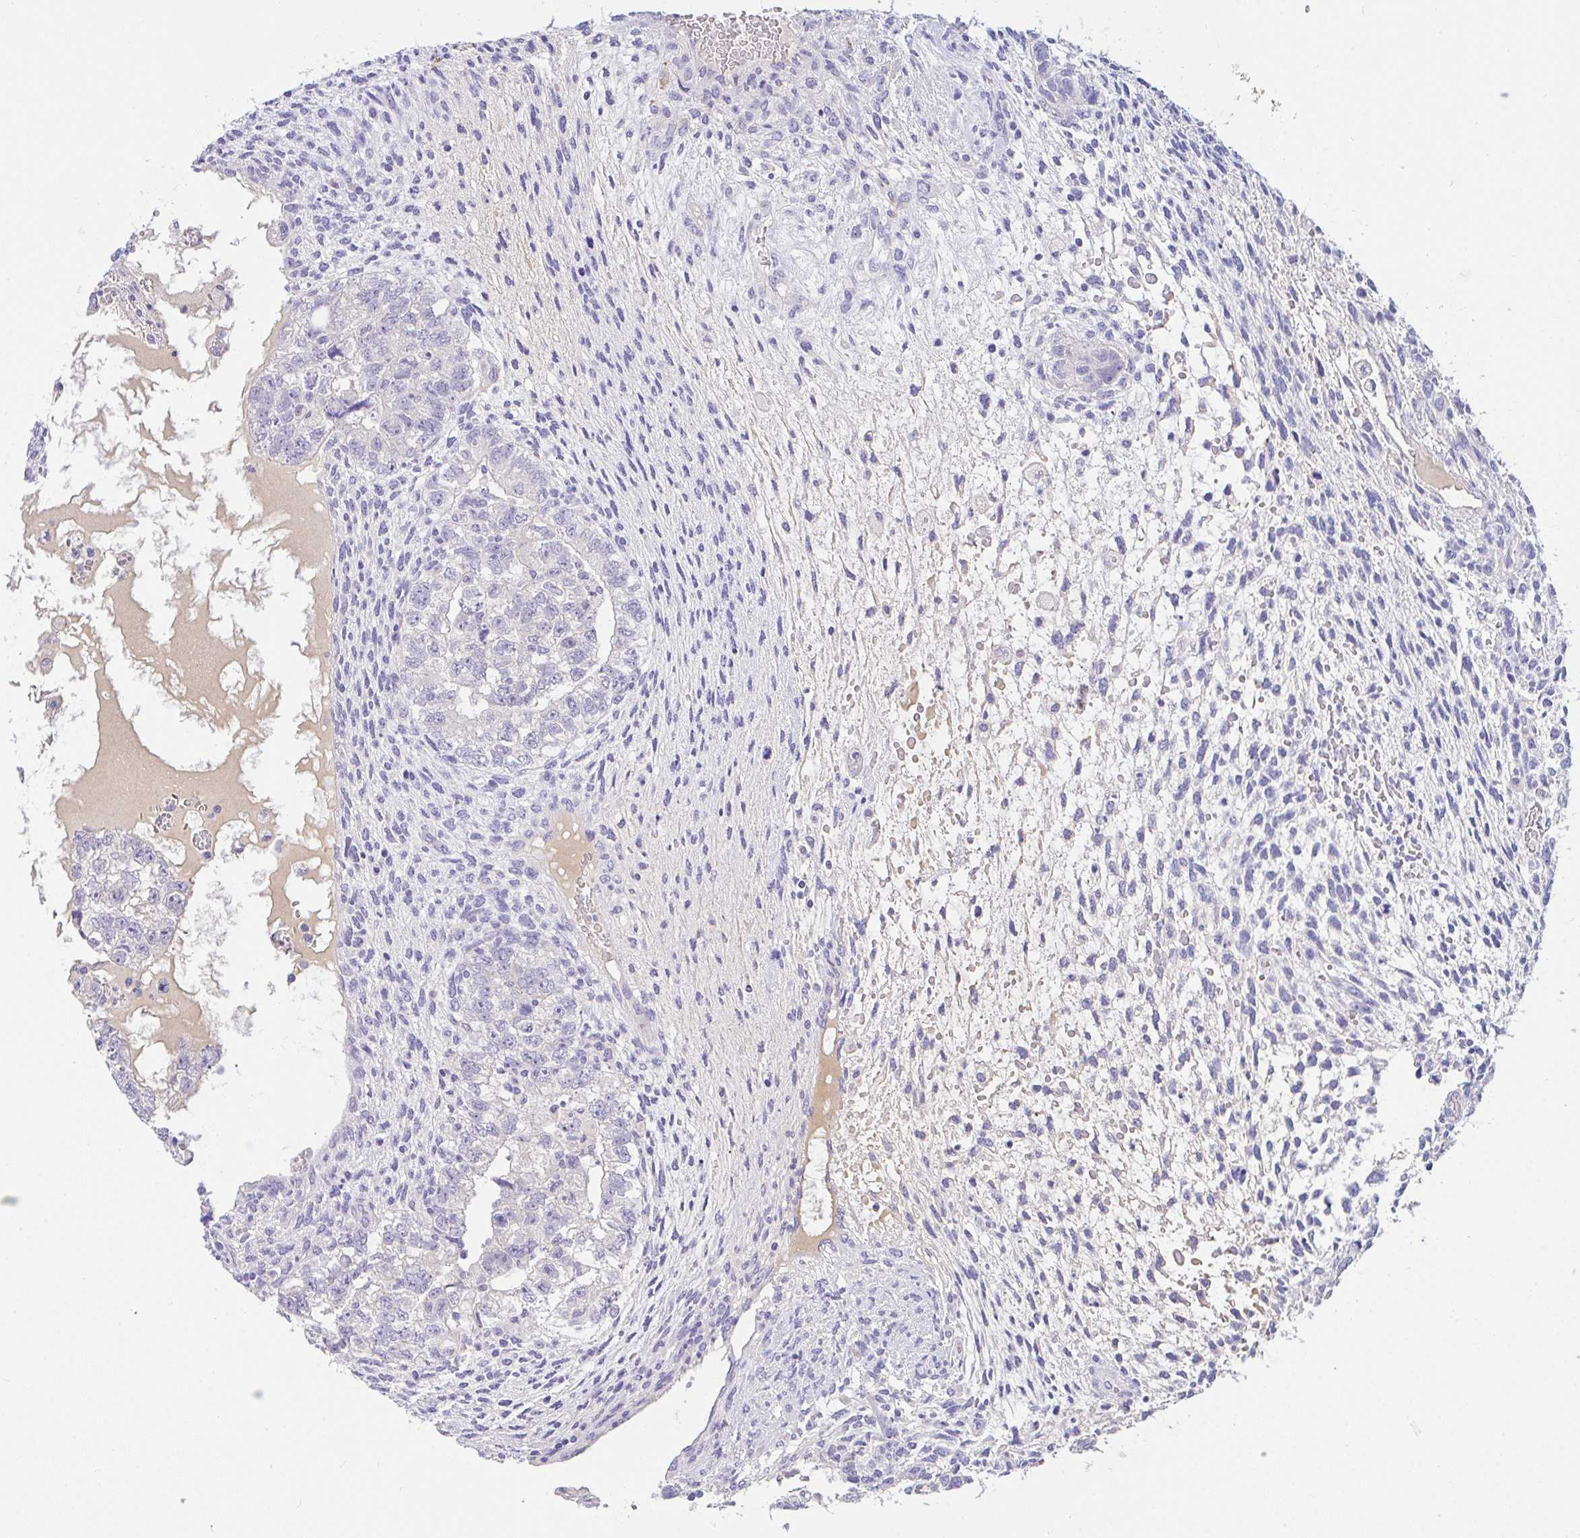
{"staining": {"intensity": "negative", "quantity": "none", "location": "none"}, "tissue": "testis cancer", "cell_type": "Tumor cells", "image_type": "cancer", "snomed": [{"axis": "morphology", "description": "Normal tissue, NOS"}, {"axis": "morphology", "description": "Carcinoma, Embryonal, NOS"}, {"axis": "topography", "description": "Testis"}], "caption": "This is an IHC image of human testis cancer. There is no staining in tumor cells.", "gene": "SERPINE3", "patient": {"sex": "male", "age": 36}}